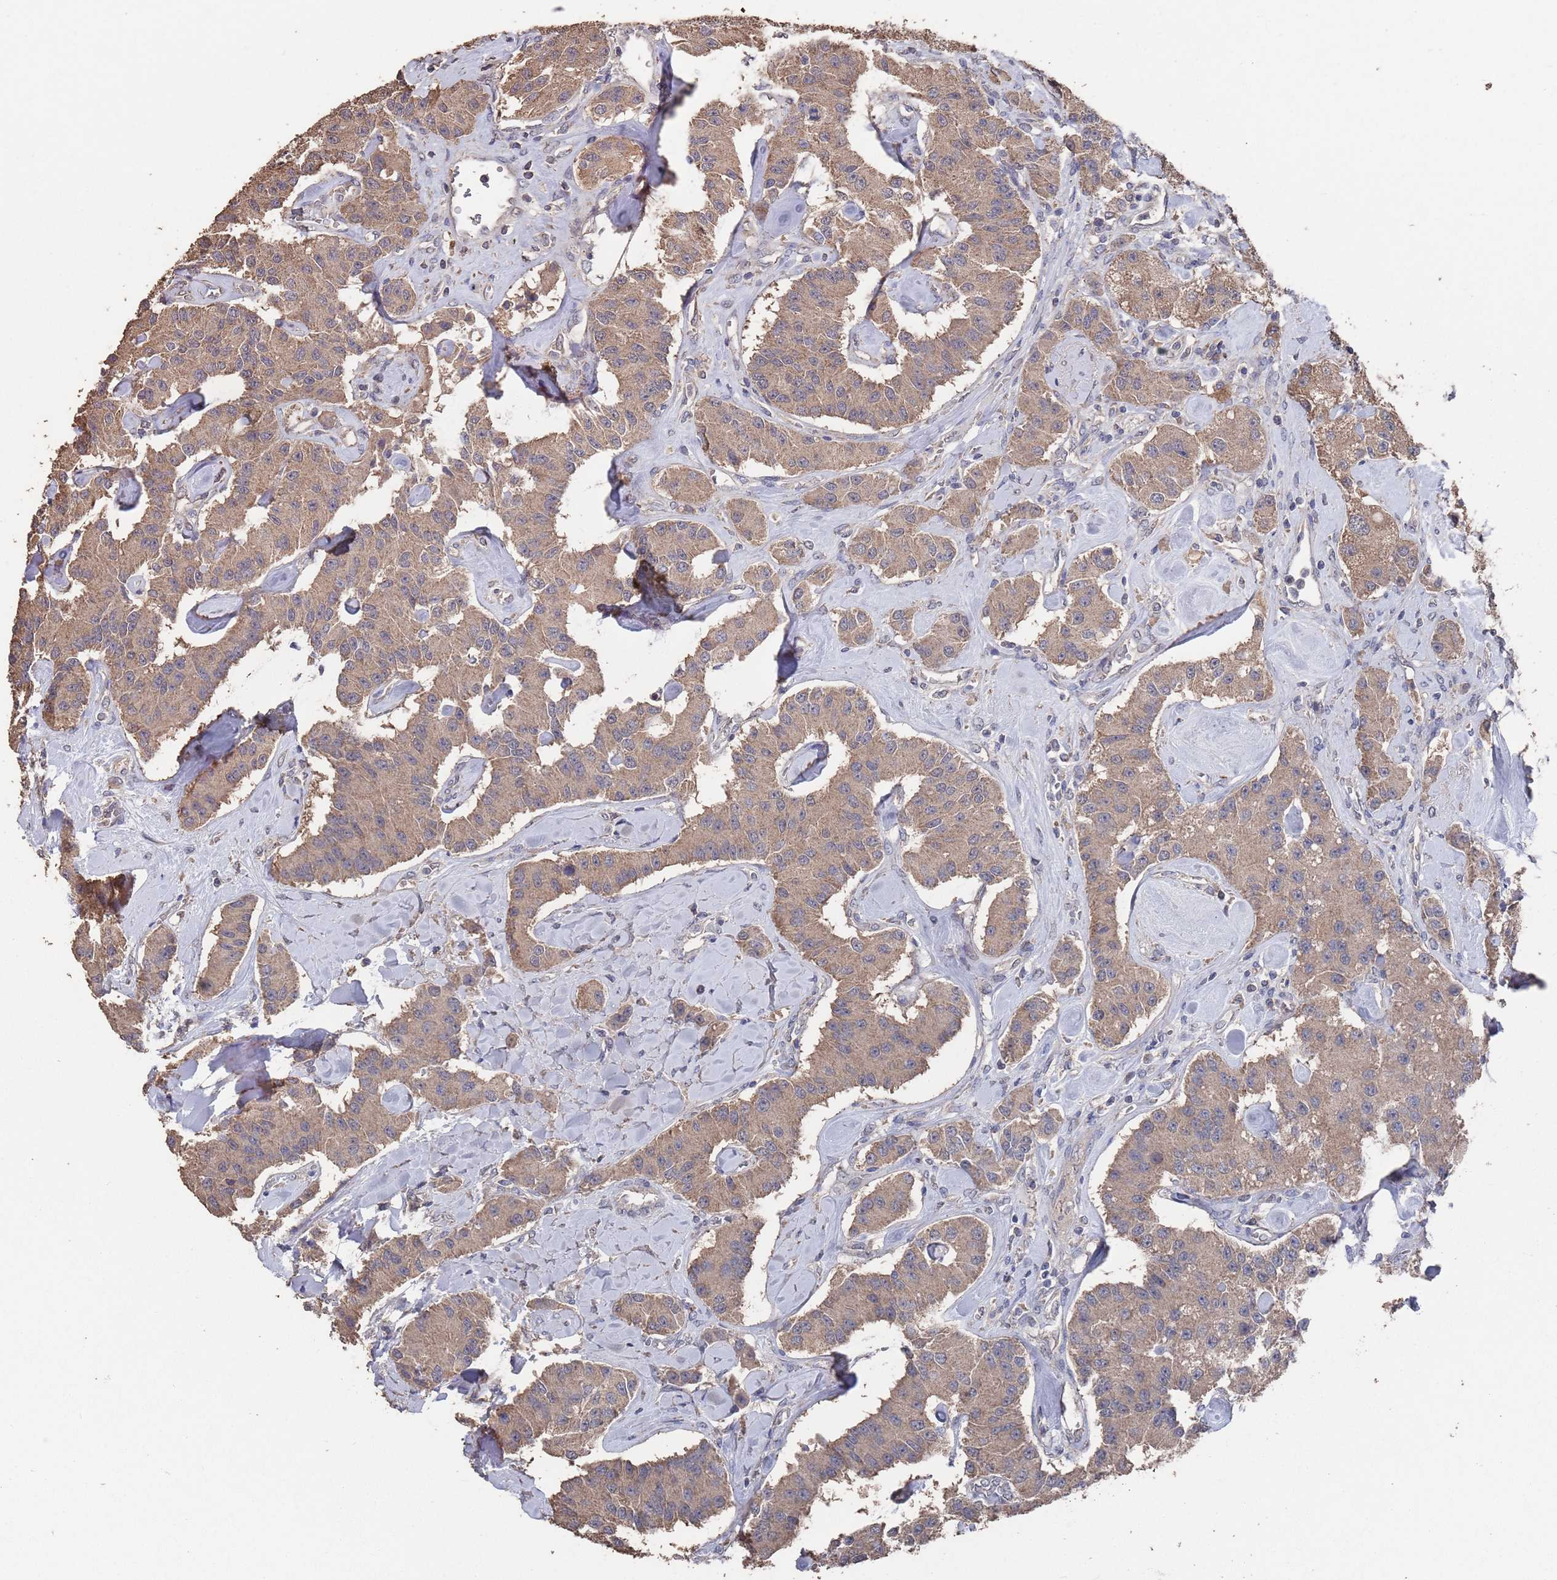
{"staining": {"intensity": "moderate", "quantity": ">75%", "location": "cytoplasmic/membranous"}, "tissue": "carcinoid", "cell_type": "Tumor cells", "image_type": "cancer", "snomed": [{"axis": "morphology", "description": "Carcinoid, malignant, NOS"}, {"axis": "topography", "description": "Pancreas"}], "caption": "Immunohistochemical staining of carcinoid (malignant) shows medium levels of moderate cytoplasmic/membranous staining in approximately >75% of tumor cells.", "gene": "BTBD18", "patient": {"sex": "male", "age": 41}}